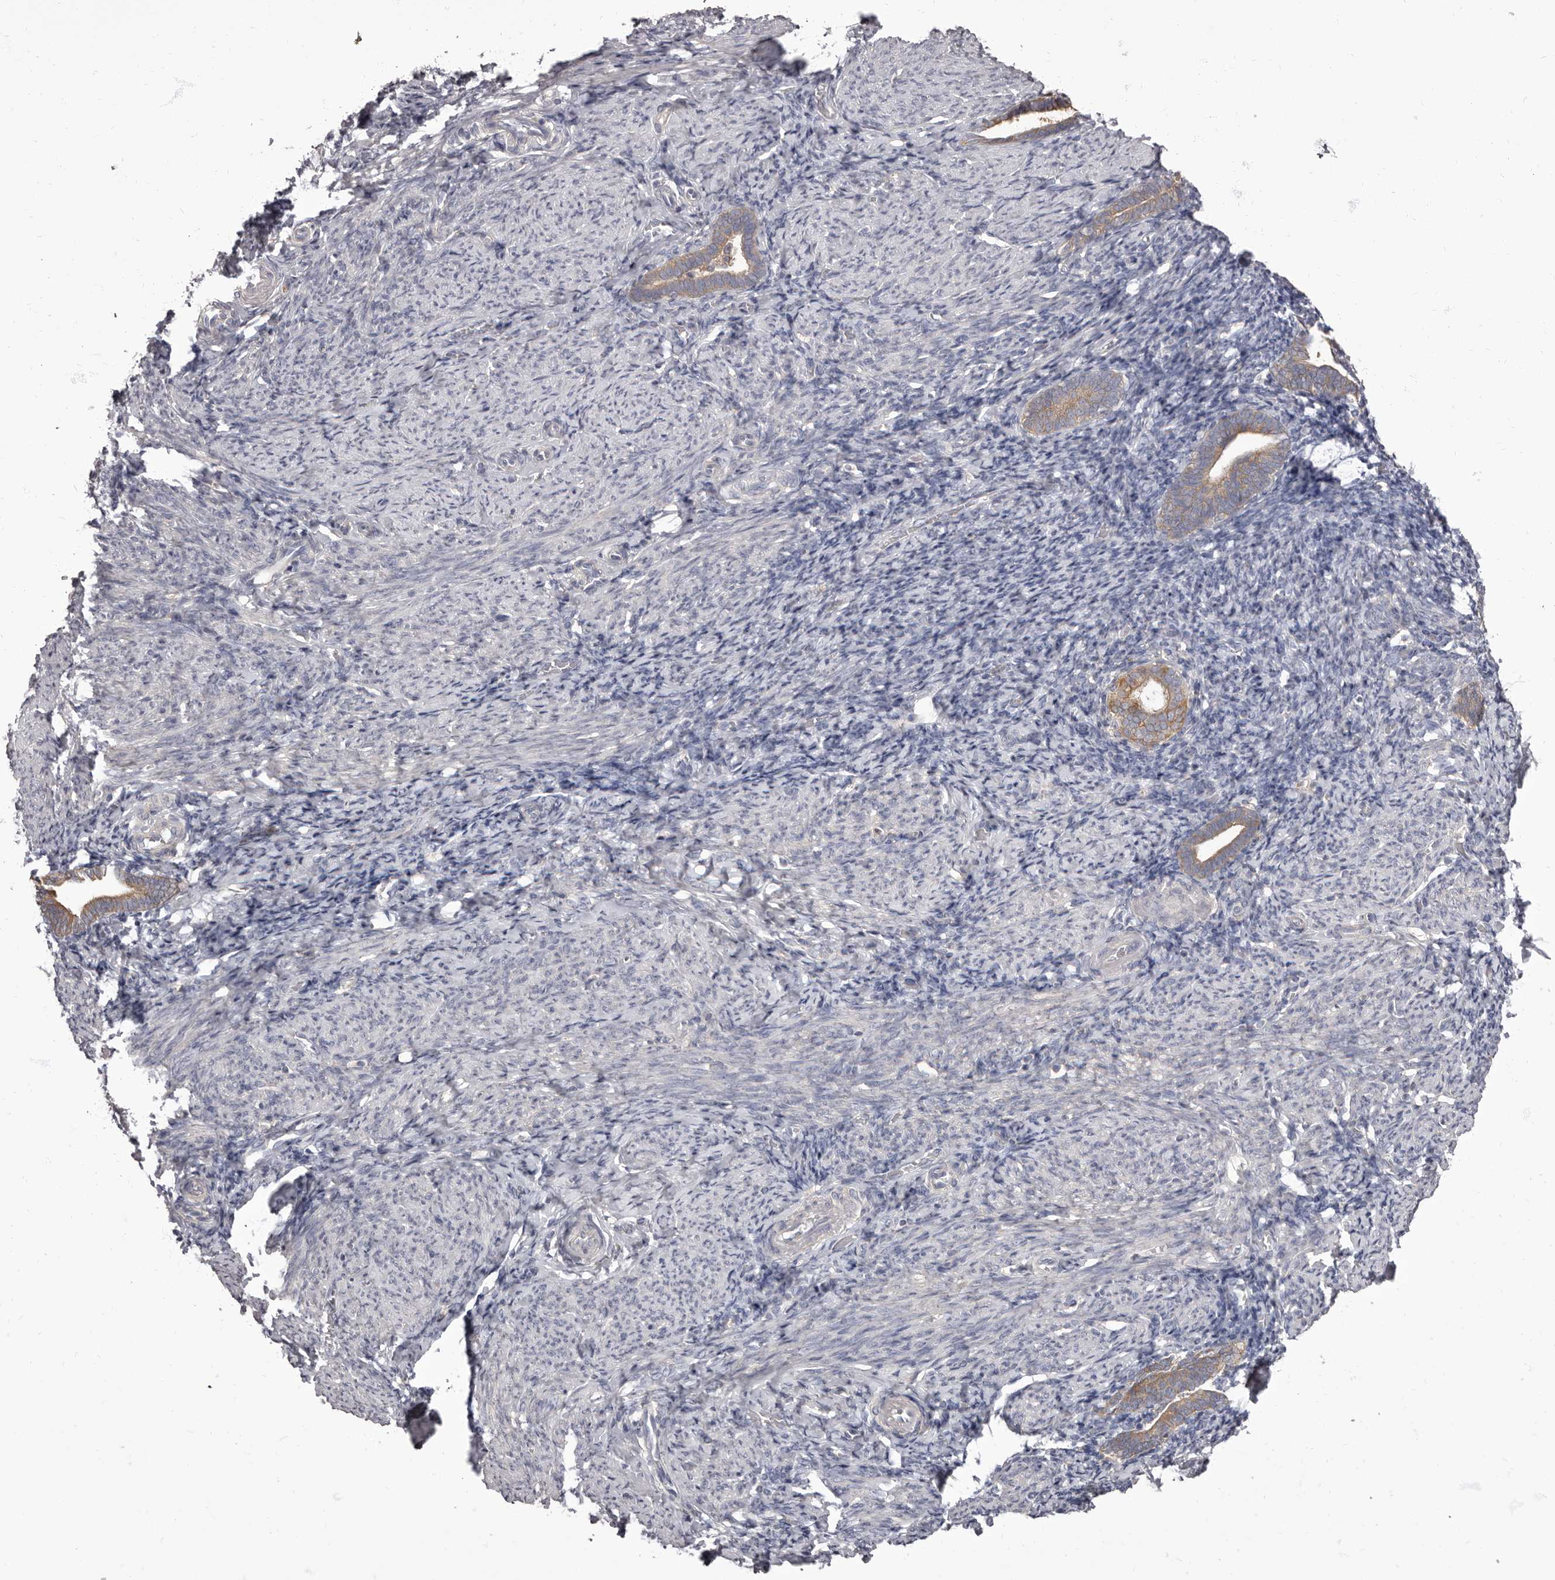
{"staining": {"intensity": "negative", "quantity": "none", "location": "none"}, "tissue": "endometrium", "cell_type": "Cells in endometrial stroma", "image_type": "normal", "snomed": [{"axis": "morphology", "description": "Normal tissue, NOS"}, {"axis": "topography", "description": "Endometrium"}], "caption": "An image of human endometrium is negative for staining in cells in endometrial stroma. (Stains: DAB immunohistochemistry (IHC) with hematoxylin counter stain, Microscopy: brightfield microscopy at high magnification).", "gene": "APEH", "patient": {"sex": "female", "age": 51}}